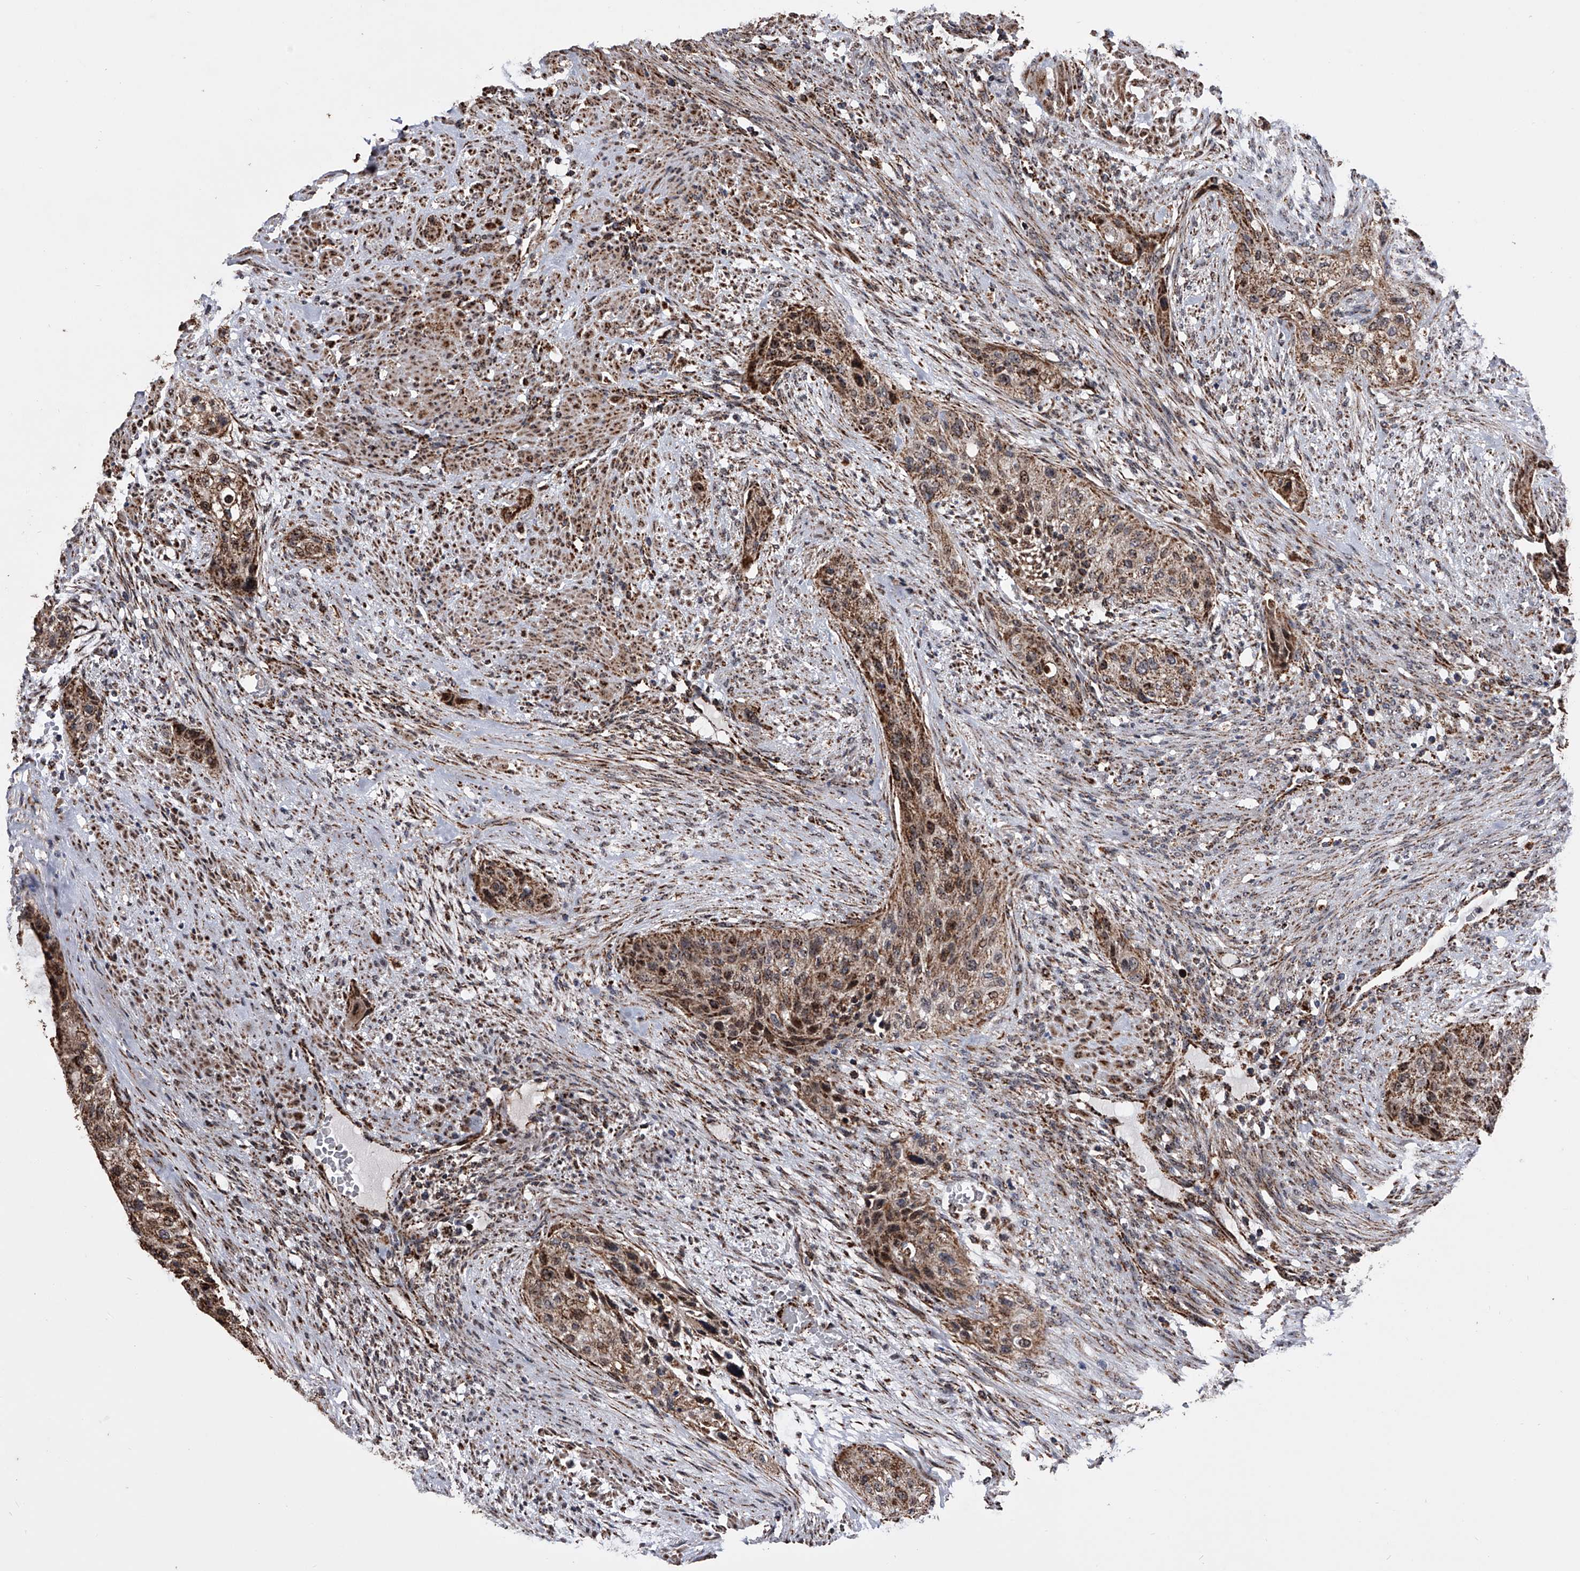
{"staining": {"intensity": "strong", "quantity": ">75%", "location": "cytoplasmic/membranous,nuclear"}, "tissue": "urothelial cancer", "cell_type": "Tumor cells", "image_type": "cancer", "snomed": [{"axis": "morphology", "description": "Urothelial carcinoma, High grade"}, {"axis": "topography", "description": "Urinary bladder"}], "caption": "This is a micrograph of immunohistochemistry (IHC) staining of high-grade urothelial carcinoma, which shows strong staining in the cytoplasmic/membranous and nuclear of tumor cells.", "gene": "SMPDL3A", "patient": {"sex": "male", "age": 35}}